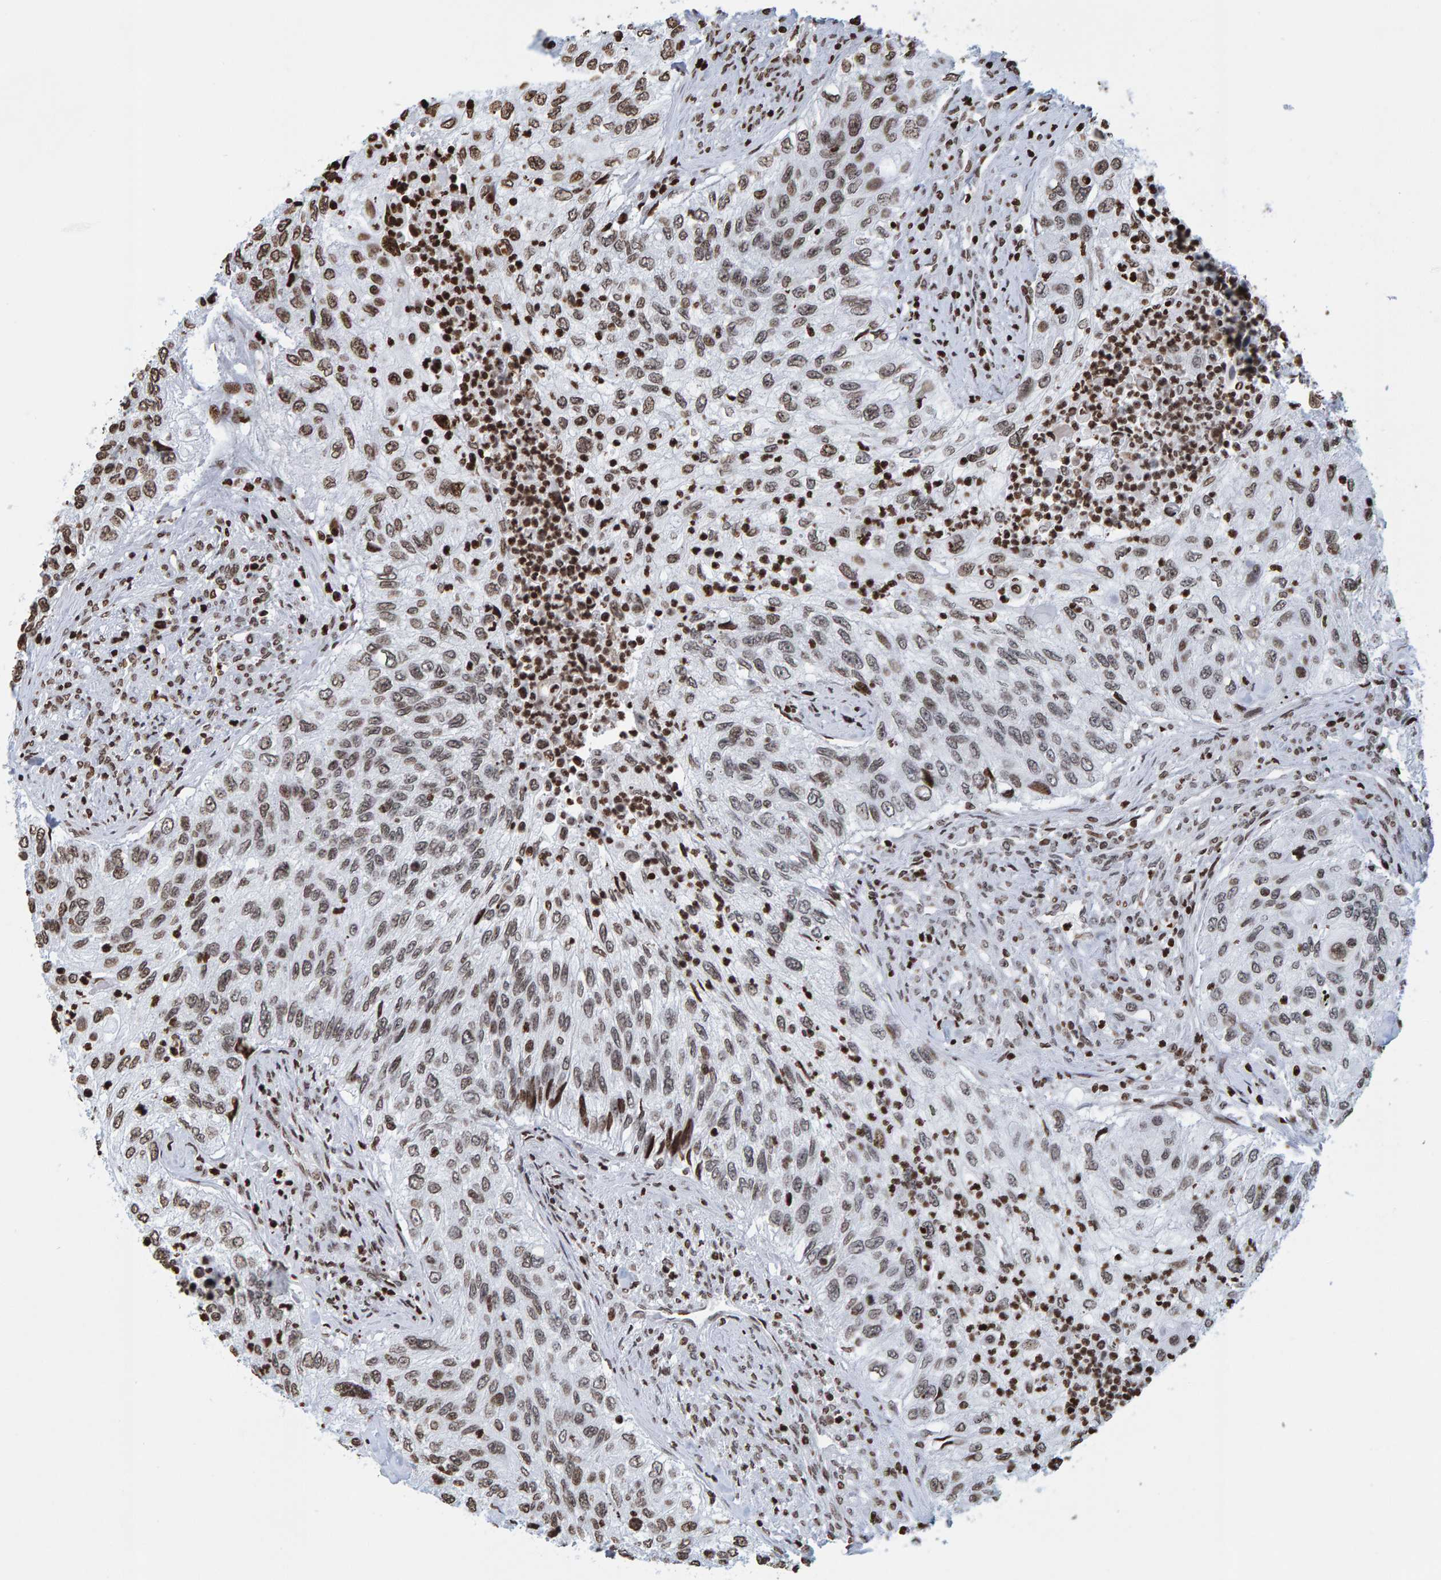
{"staining": {"intensity": "moderate", "quantity": "25%-75%", "location": "cytoplasmic/membranous,nuclear"}, "tissue": "urothelial cancer", "cell_type": "Tumor cells", "image_type": "cancer", "snomed": [{"axis": "morphology", "description": "Urothelial carcinoma, High grade"}, {"axis": "topography", "description": "Urinary bladder"}], "caption": "Urothelial cancer stained with a brown dye exhibits moderate cytoplasmic/membranous and nuclear positive positivity in approximately 25%-75% of tumor cells.", "gene": "BRF2", "patient": {"sex": "female", "age": 60}}